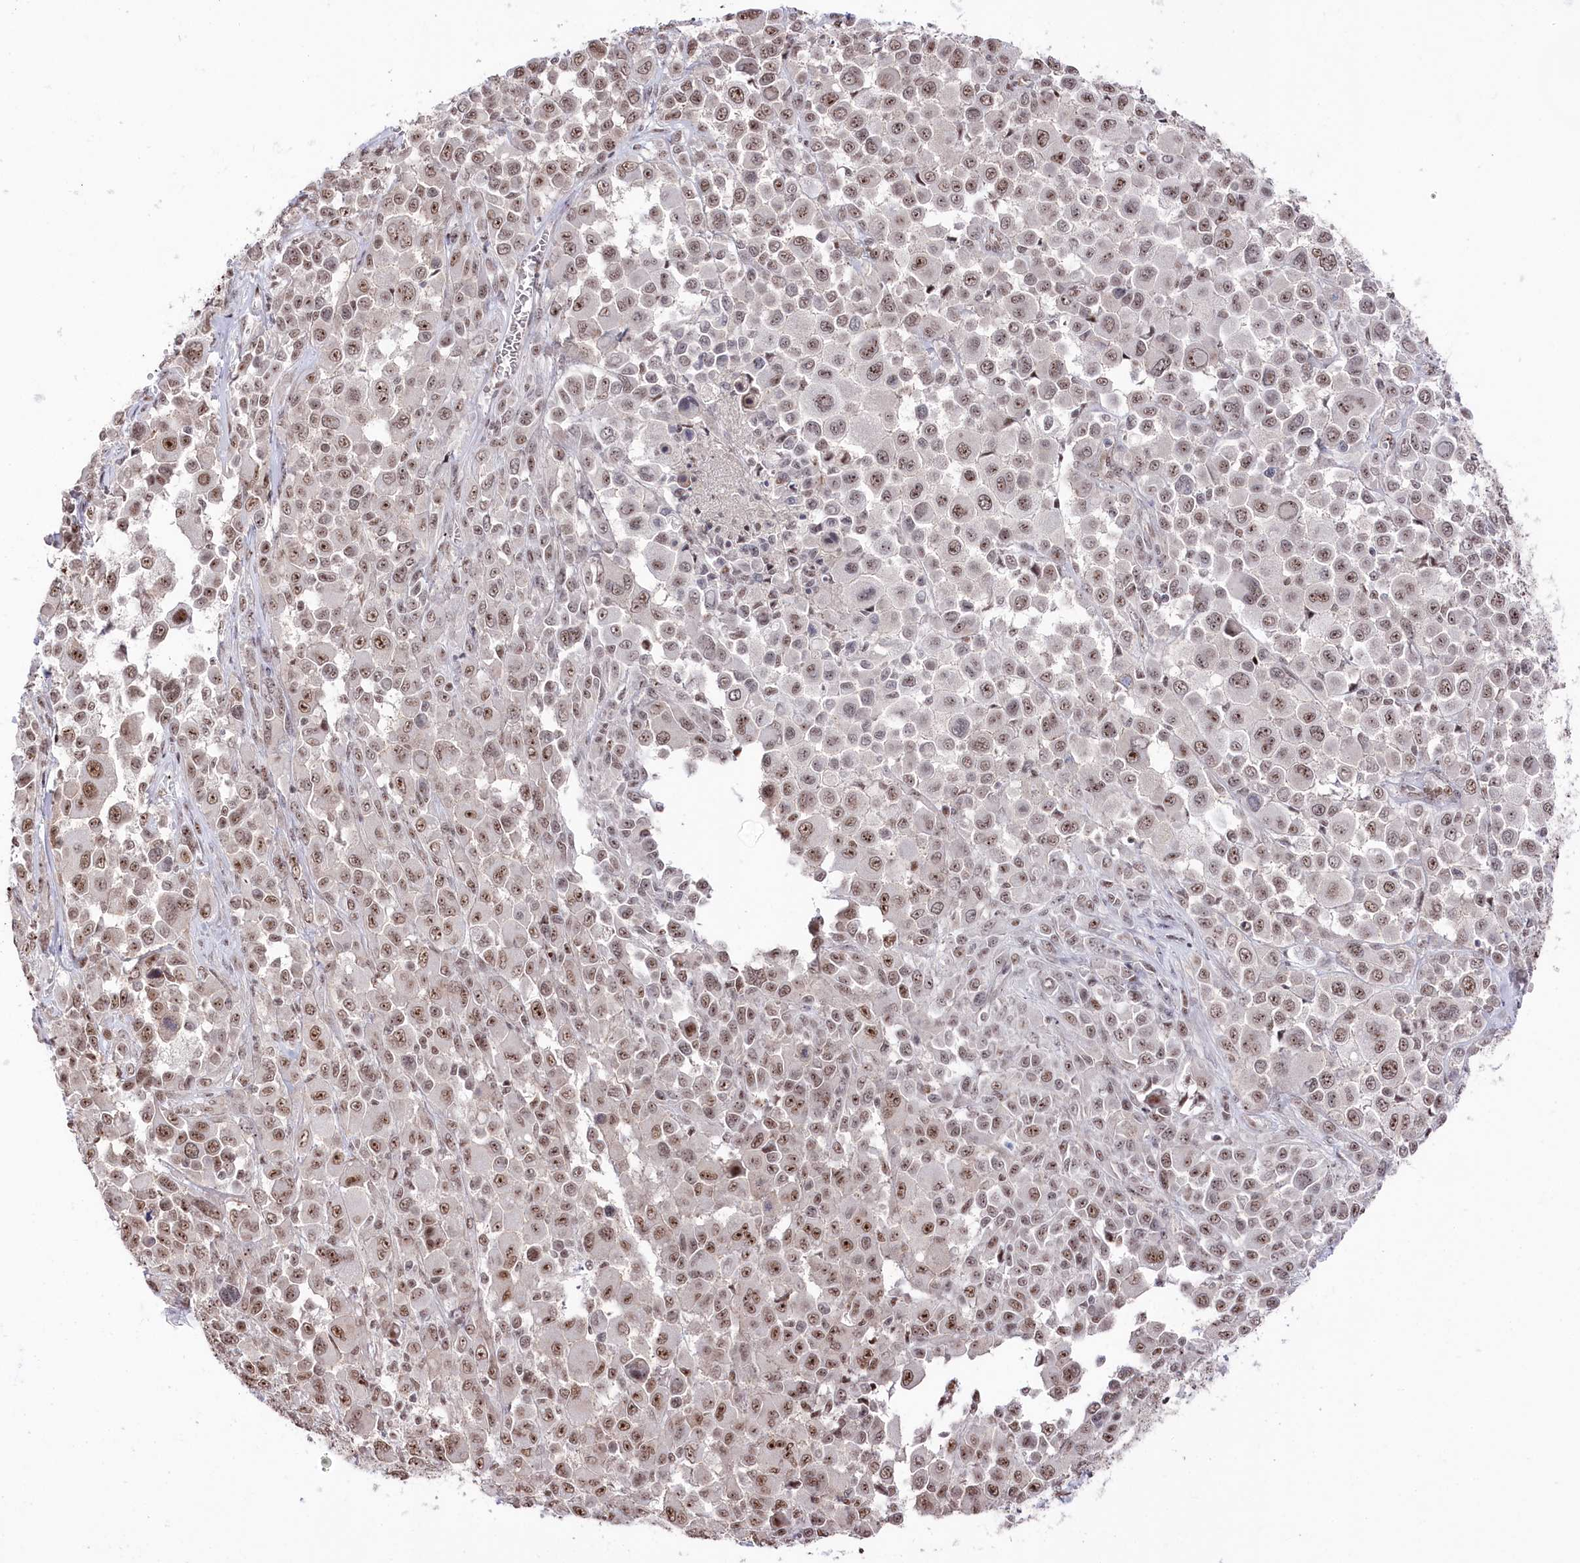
{"staining": {"intensity": "weak", "quantity": ">75%", "location": "nuclear"}, "tissue": "melanoma", "cell_type": "Tumor cells", "image_type": "cancer", "snomed": [{"axis": "morphology", "description": "Malignant melanoma, NOS"}, {"axis": "topography", "description": "Skin of trunk"}], "caption": "Human melanoma stained with a brown dye exhibits weak nuclear positive staining in approximately >75% of tumor cells.", "gene": "POLR2H", "patient": {"sex": "male", "age": 71}}